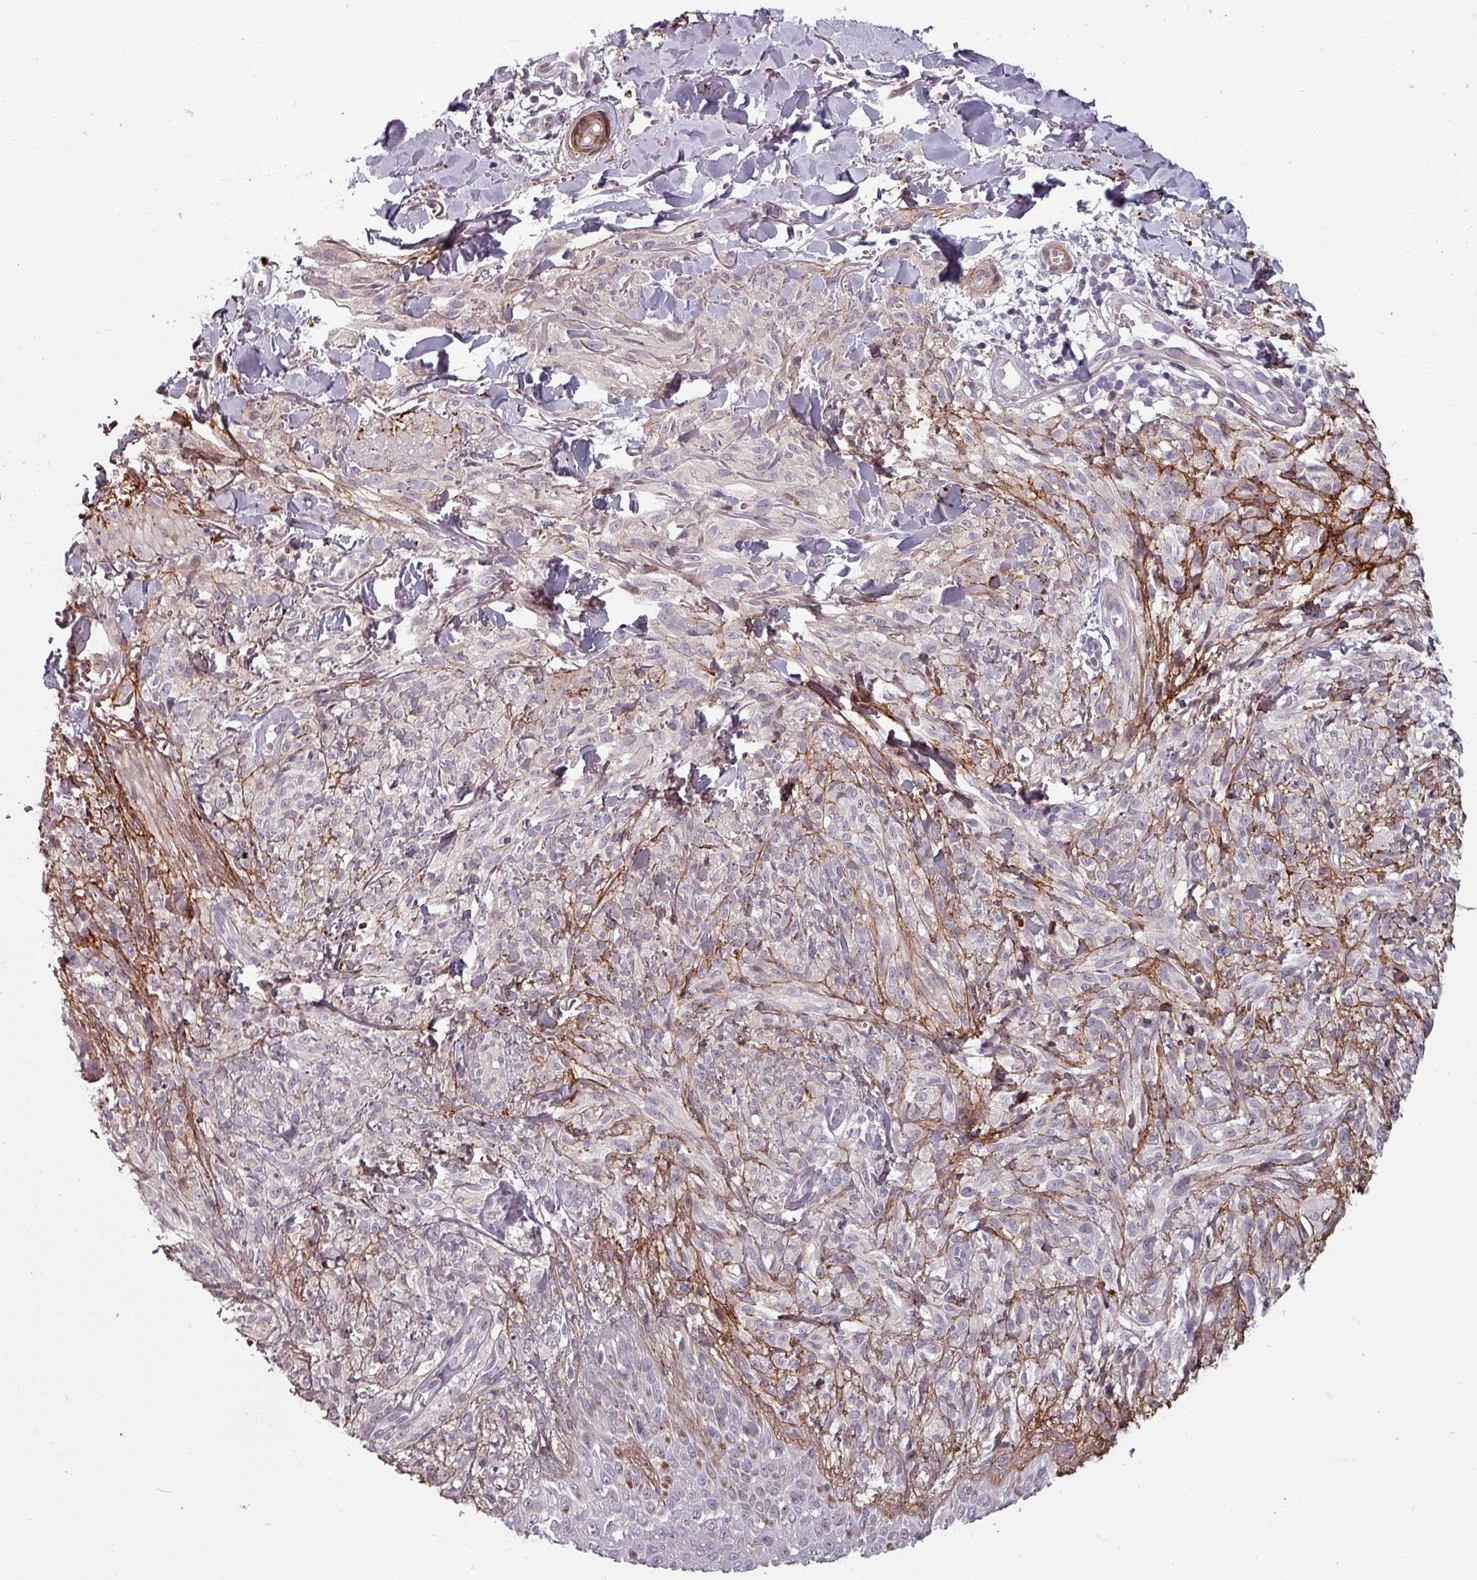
{"staining": {"intensity": "negative", "quantity": "none", "location": "none"}, "tissue": "melanoma", "cell_type": "Tumor cells", "image_type": "cancer", "snomed": [{"axis": "morphology", "description": "Malignant melanoma, NOS"}, {"axis": "topography", "description": "Skin of forearm"}], "caption": "This is an immunohistochemistry (IHC) photomicrograph of melanoma. There is no staining in tumor cells.", "gene": "CYB5RL", "patient": {"sex": "female", "age": 65}}